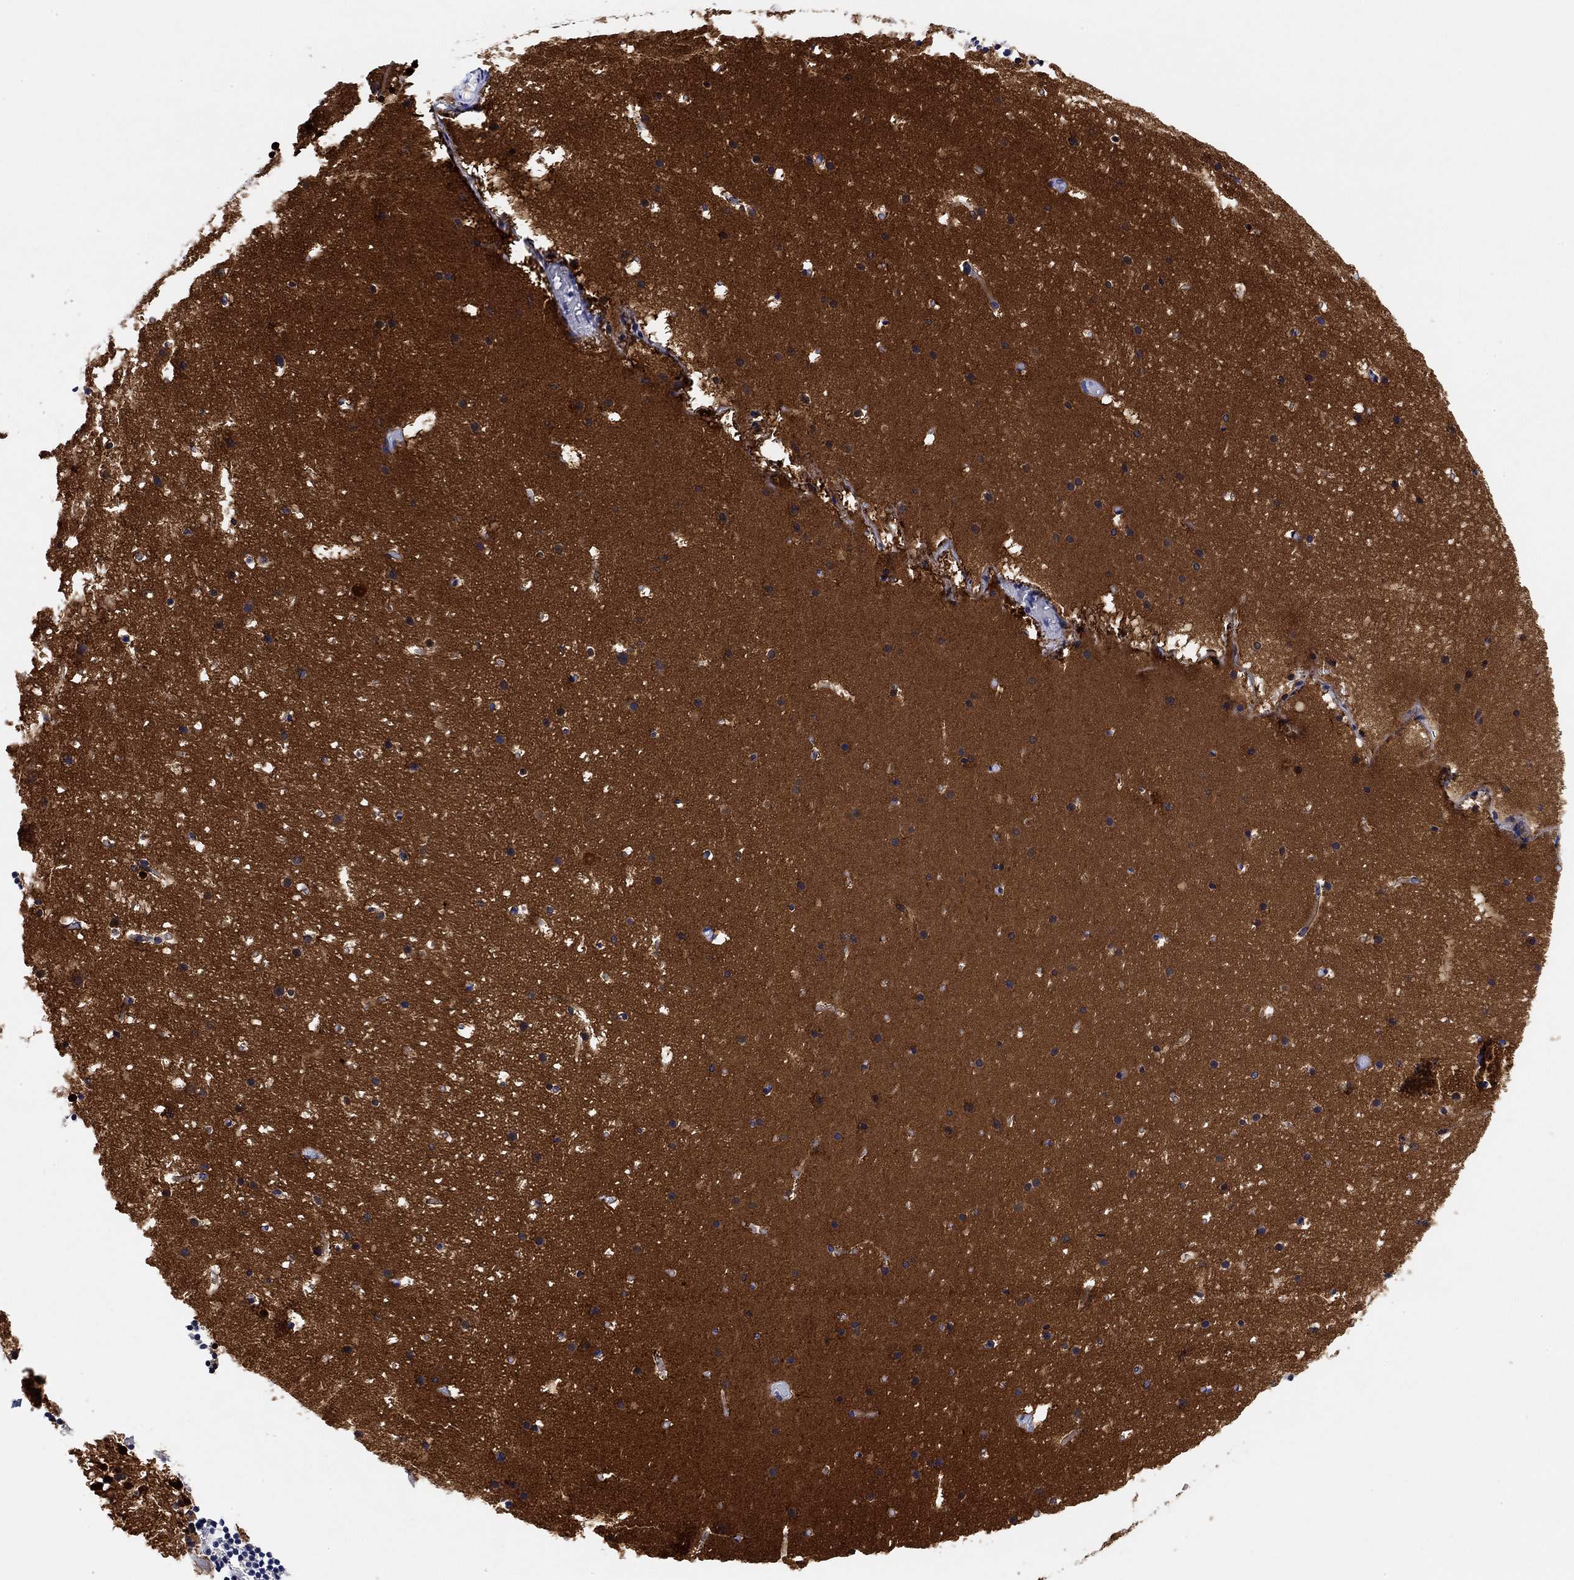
{"staining": {"intensity": "weak", "quantity": "<25%", "location": "cytoplasmic/membranous"}, "tissue": "cerebellum", "cell_type": "Cells in granular layer", "image_type": "normal", "snomed": [{"axis": "morphology", "description": "Normal tissue, NOS"}, {"axis": "topography", "description": "Cerebellum"}], "caption": "A high-resolution histopathology image shows immunohistochemistry staining of unremarkable cerebellum, which exhibits no significant staining in cells in granular layer.", "gene": "VAT1L", "patient": {"sex": "male", "age": 37}}